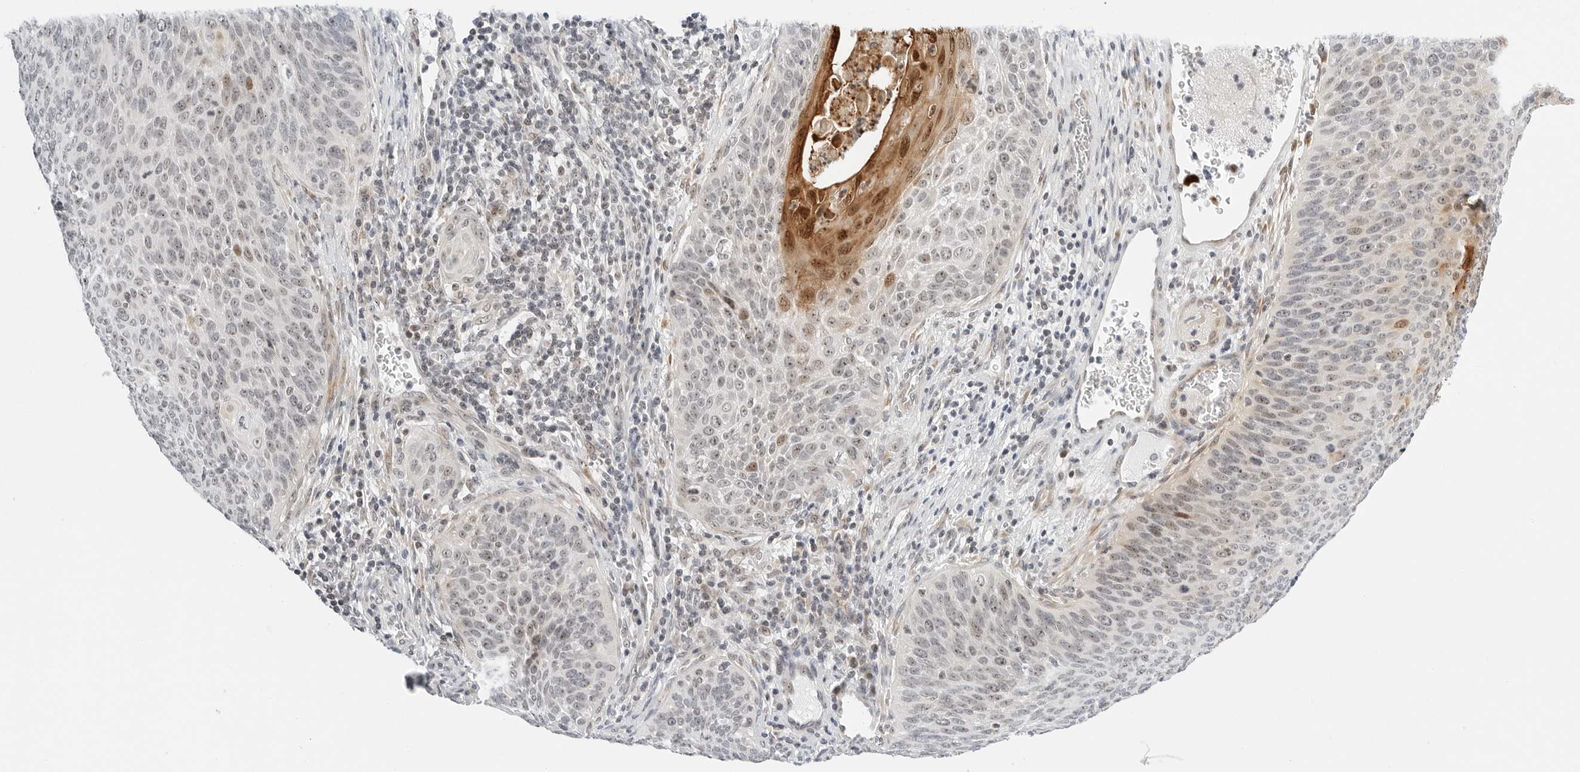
{"staining": {"intensity": "moderate", "quantity": "<25%", "location": "cytoplasmic/membranous,nuclear"}, "tissue": "cervical cancer", "cell_type": "Tumor cells", "image_type": "cancer", "snomed": [{"axis": "morphology", "description": "Squamous cell carcinoma, NOS"}, {"axis": "topography", "description": "Cervix"}], "caption": "The photomicrograph exhibits immunohistochemical staining of squamous cell carcinoma (cervical). There is moderate cytoplasmic/membranous and nuclear expression is appreciated in about <25% of tumor cells. (DAB IHC, brown staining for protein, blue staining for nuclei).", "gene": "RIMKLA", "patient": {"sex": "female", "age": 55}}